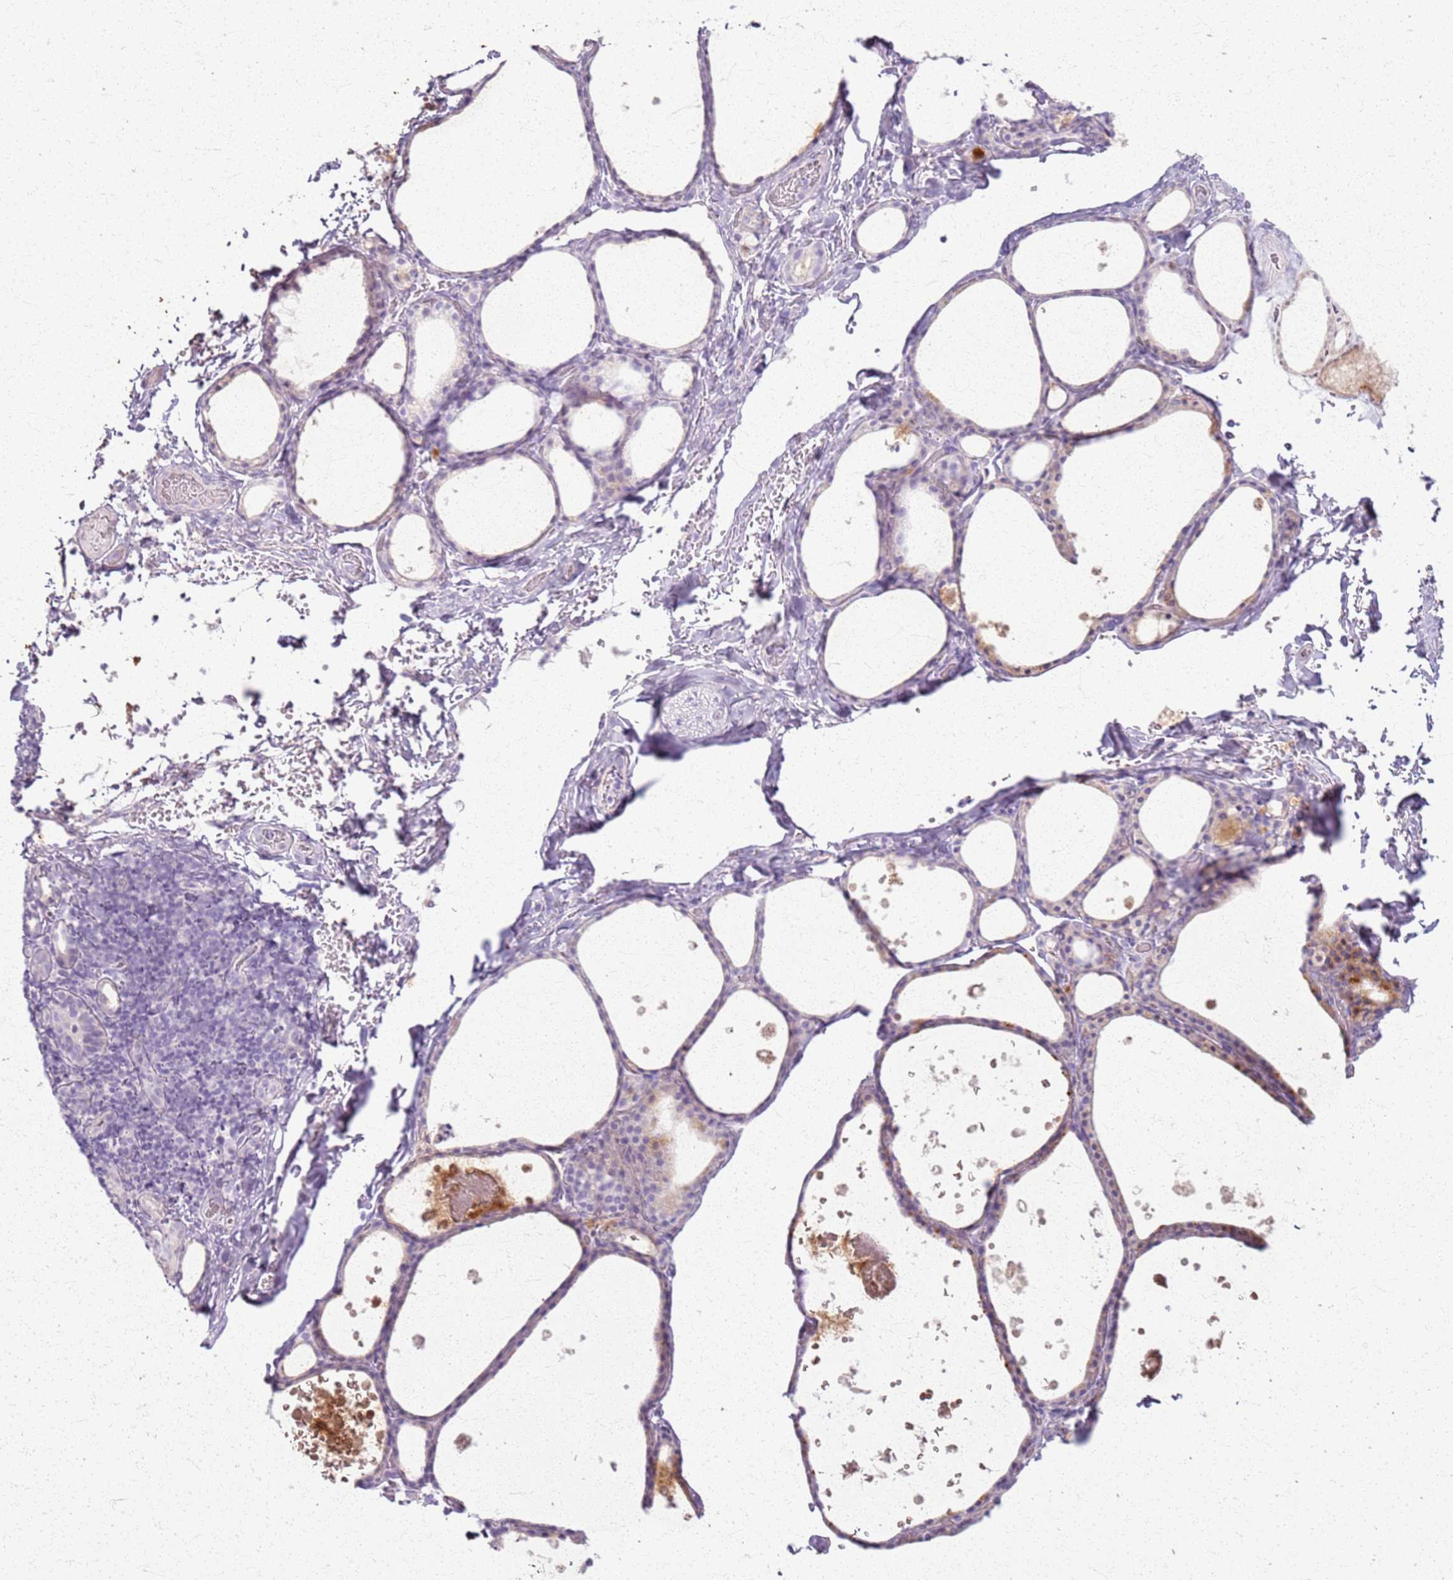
{"staining": {"intensity": "weak", "quantity": "<25%", "location": "cytoplasmic/membranous"}, "tissue": "thyroid gland", "cell_type": "Glandular cells", "image_type": "normal", "snomed": [{"axis": "morphology", "description": "Normal tissue, NOS"}, {"axis": "topography", "description": "Thyroid gland"}], "caption": "Protein analysis of unremarkable thyroid gland shows no significant staining in glandular cells.", "gene": "CSRP3", "patient": {"sex": "male", "age": 56}}